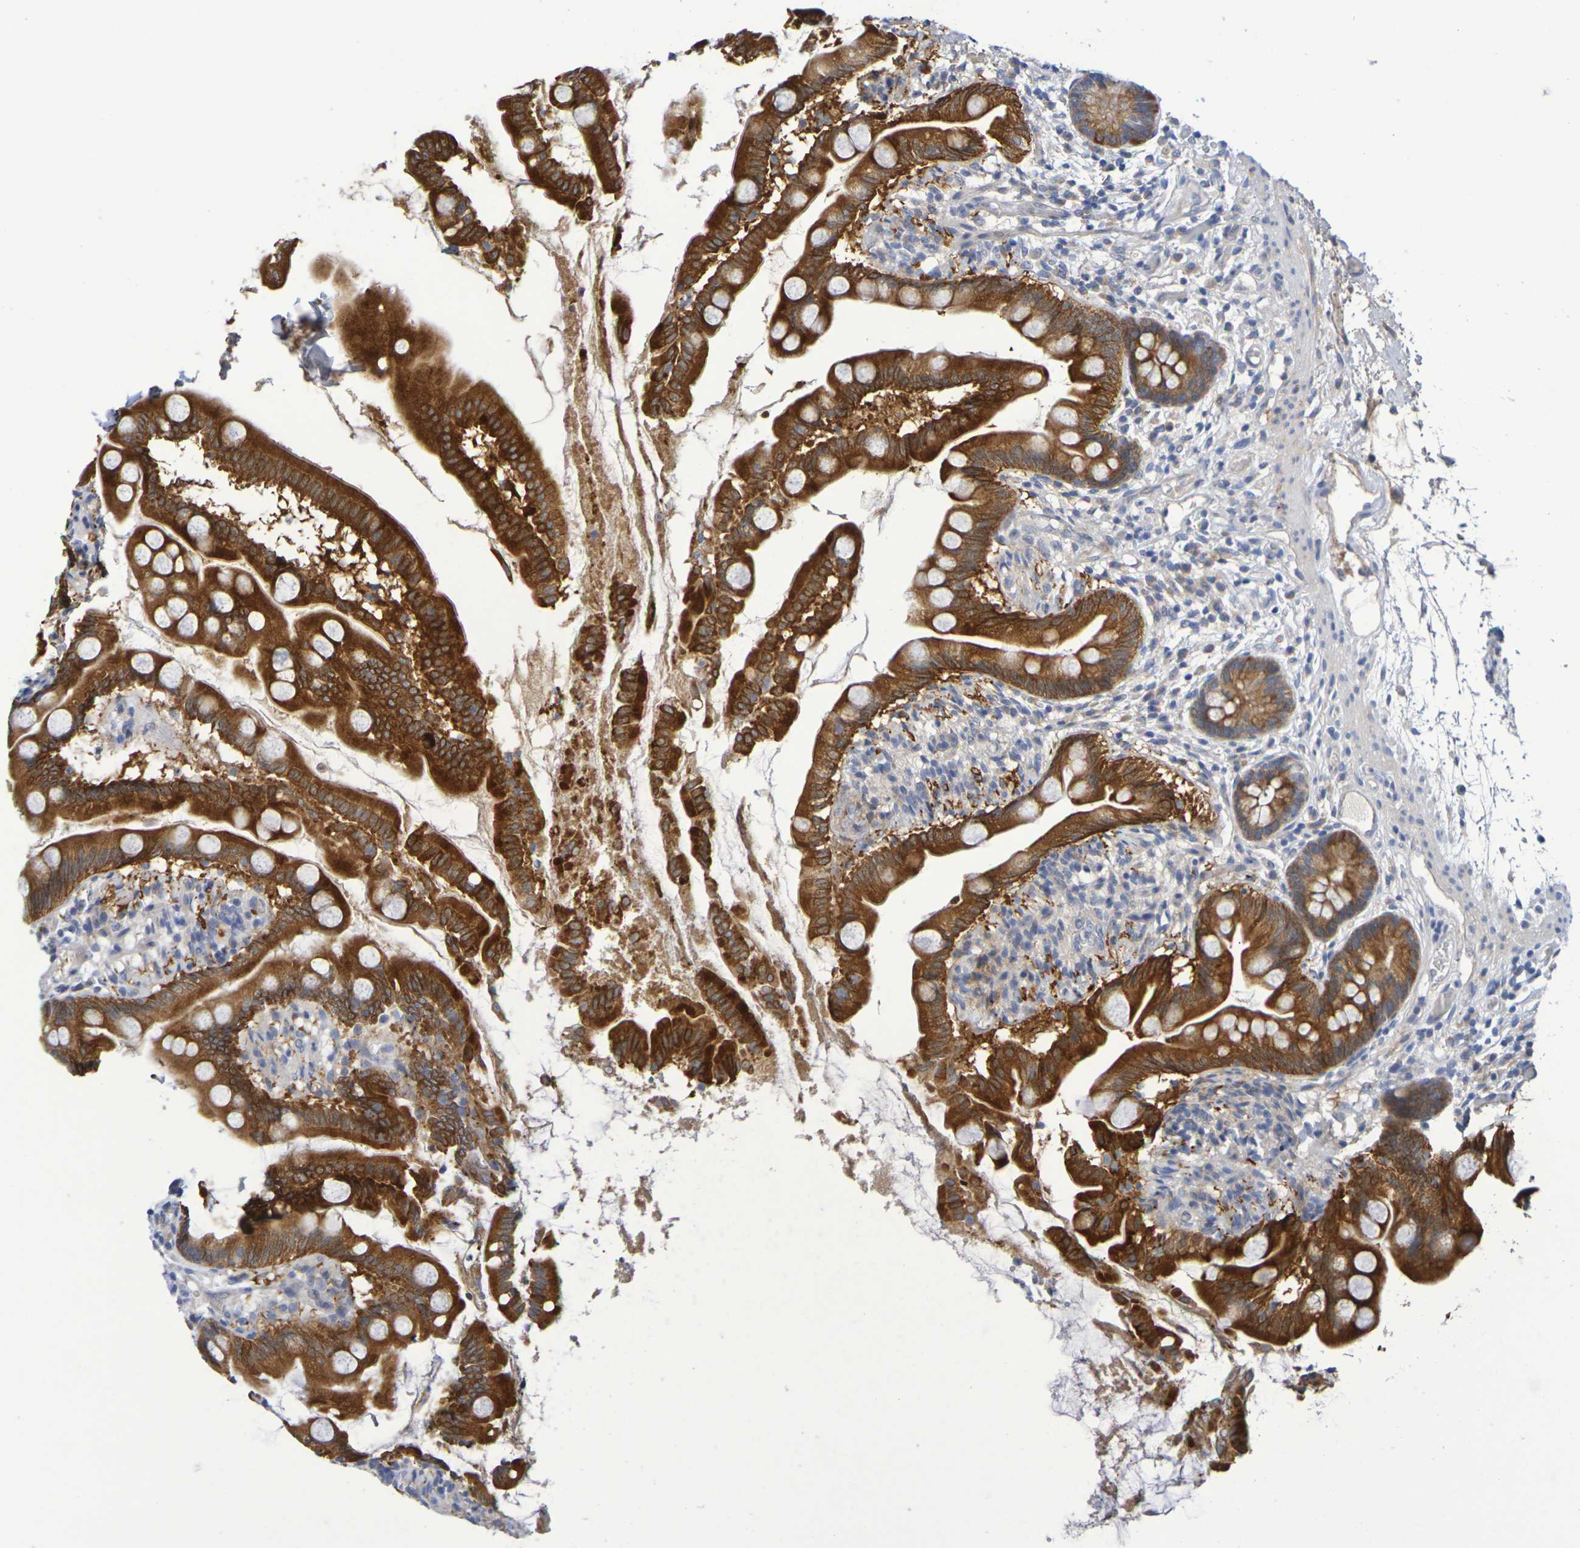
{"staining": {"intensity": "strong", "quantity": ">75%", "location": "cytoplasmic/membranous"}, "tissue": "small intestine", "cell_type": "Glandular cells", "image_type": "normal", "snomed": [{"axis": "morphology", "description": "Normal tissue, NOS"}, {"axis": "topography", "description": "Small intestine"}], "caption": "Immunohistochemical staining of unremarkable small intestine displays strong cytoplasmic/membranous protein staining in about >75% of glandular cells. (DAB = brown stain, brightfield microscopy at high magnification).", "gene": "SDC4", "patient": {"sex": "female", "age": 56}}